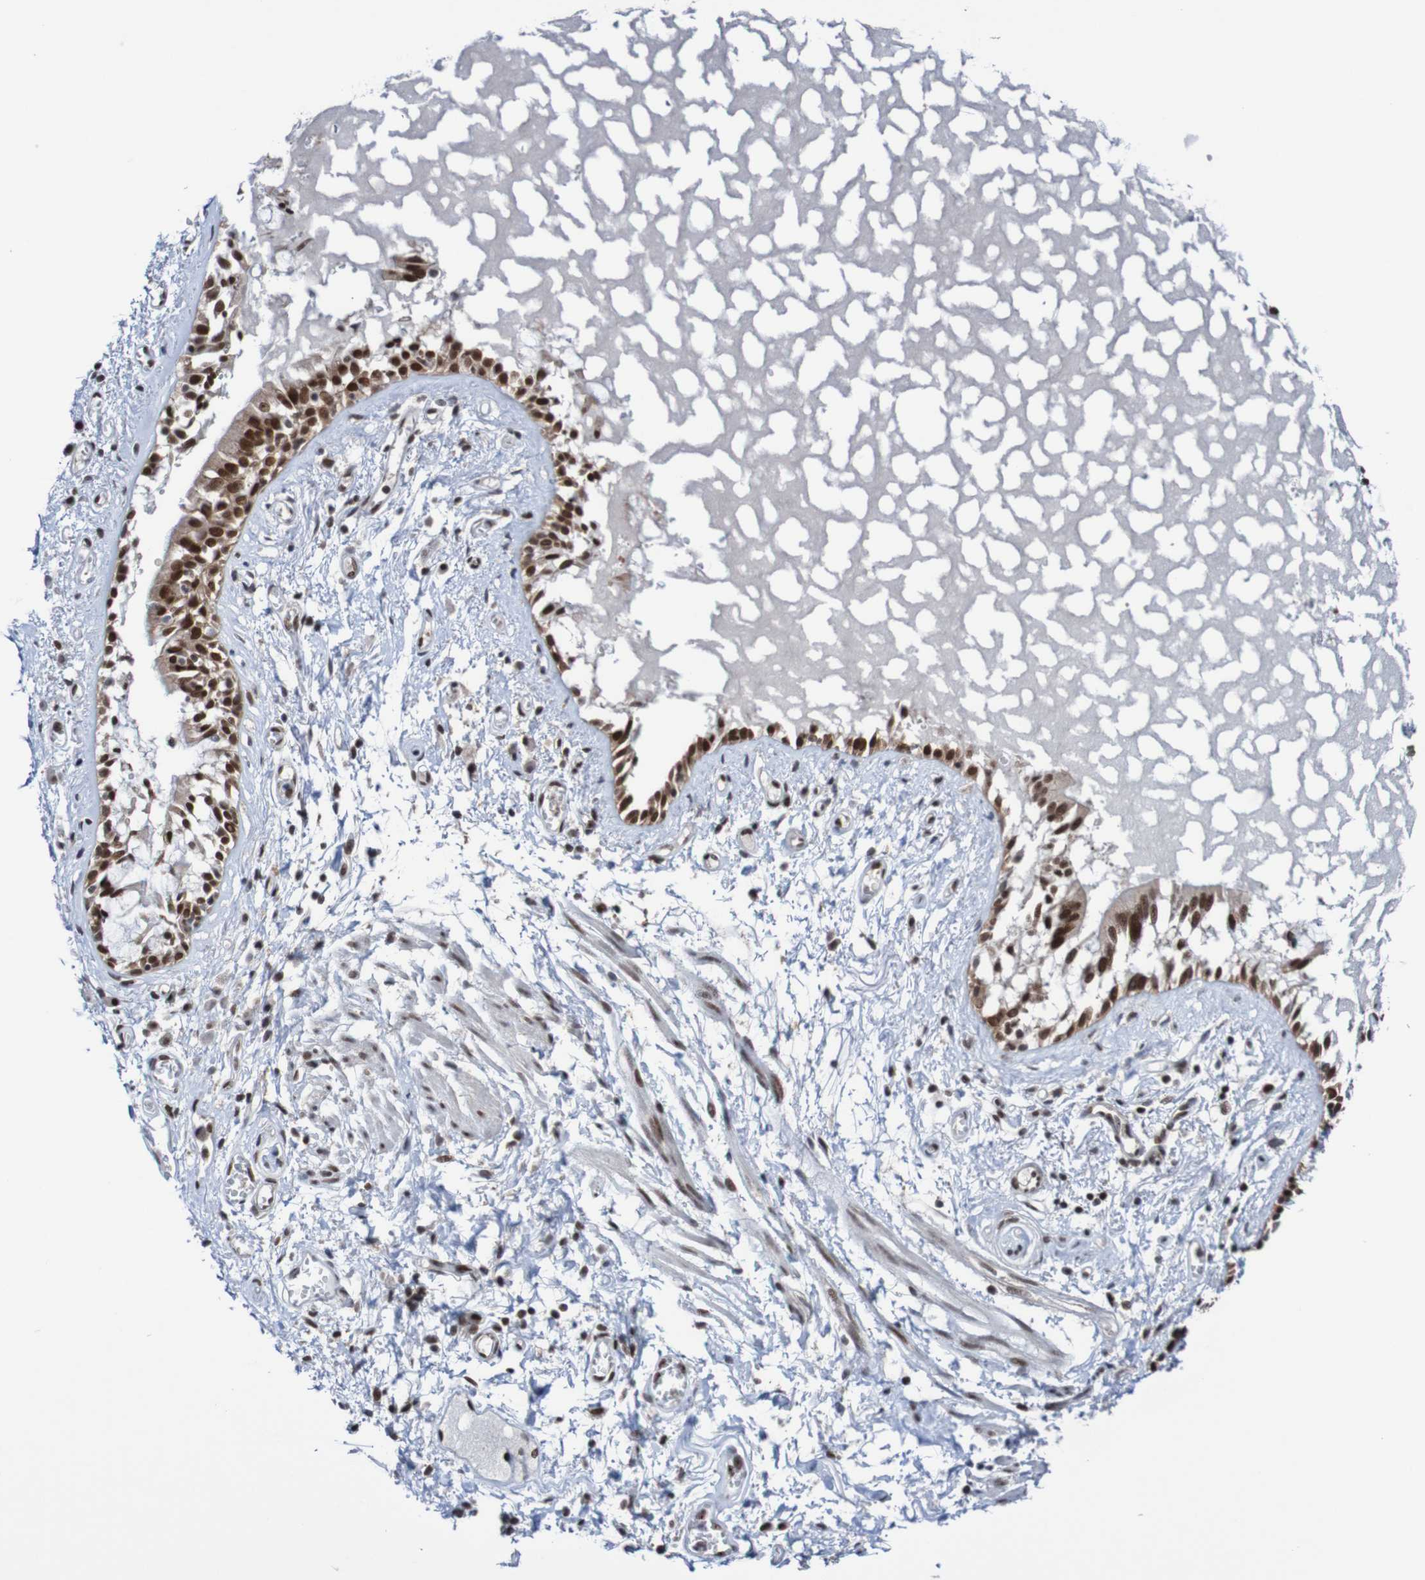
{"staining": {"intensity": "strong", "quantity": ">75%", "location": "cytoplasmic/membranous,nuclear"}, "tissue": "bronchus", "cell_type": "Respiratory epithelial cells", "image_type": "normal", "snomed": [{"axis": "morphology", "description": "Normal tissue, NOS"}, {"axis": "morphology", "description": "Inflammation, NOS"}, {"axis": "topography", "description": "Cartilage tissue"}, {"axis": "topography", "description": "Lung"}], "caption": "The histopathology image demonstrates immunohistochemical staining of benign bronchus. There is strong cytoplasmic/membranous,nuclear staining is identified in about >75% of respiratory epithelial cells.", "gene": "CDC5L", "patient": {"sex": "male", "age": 71}}